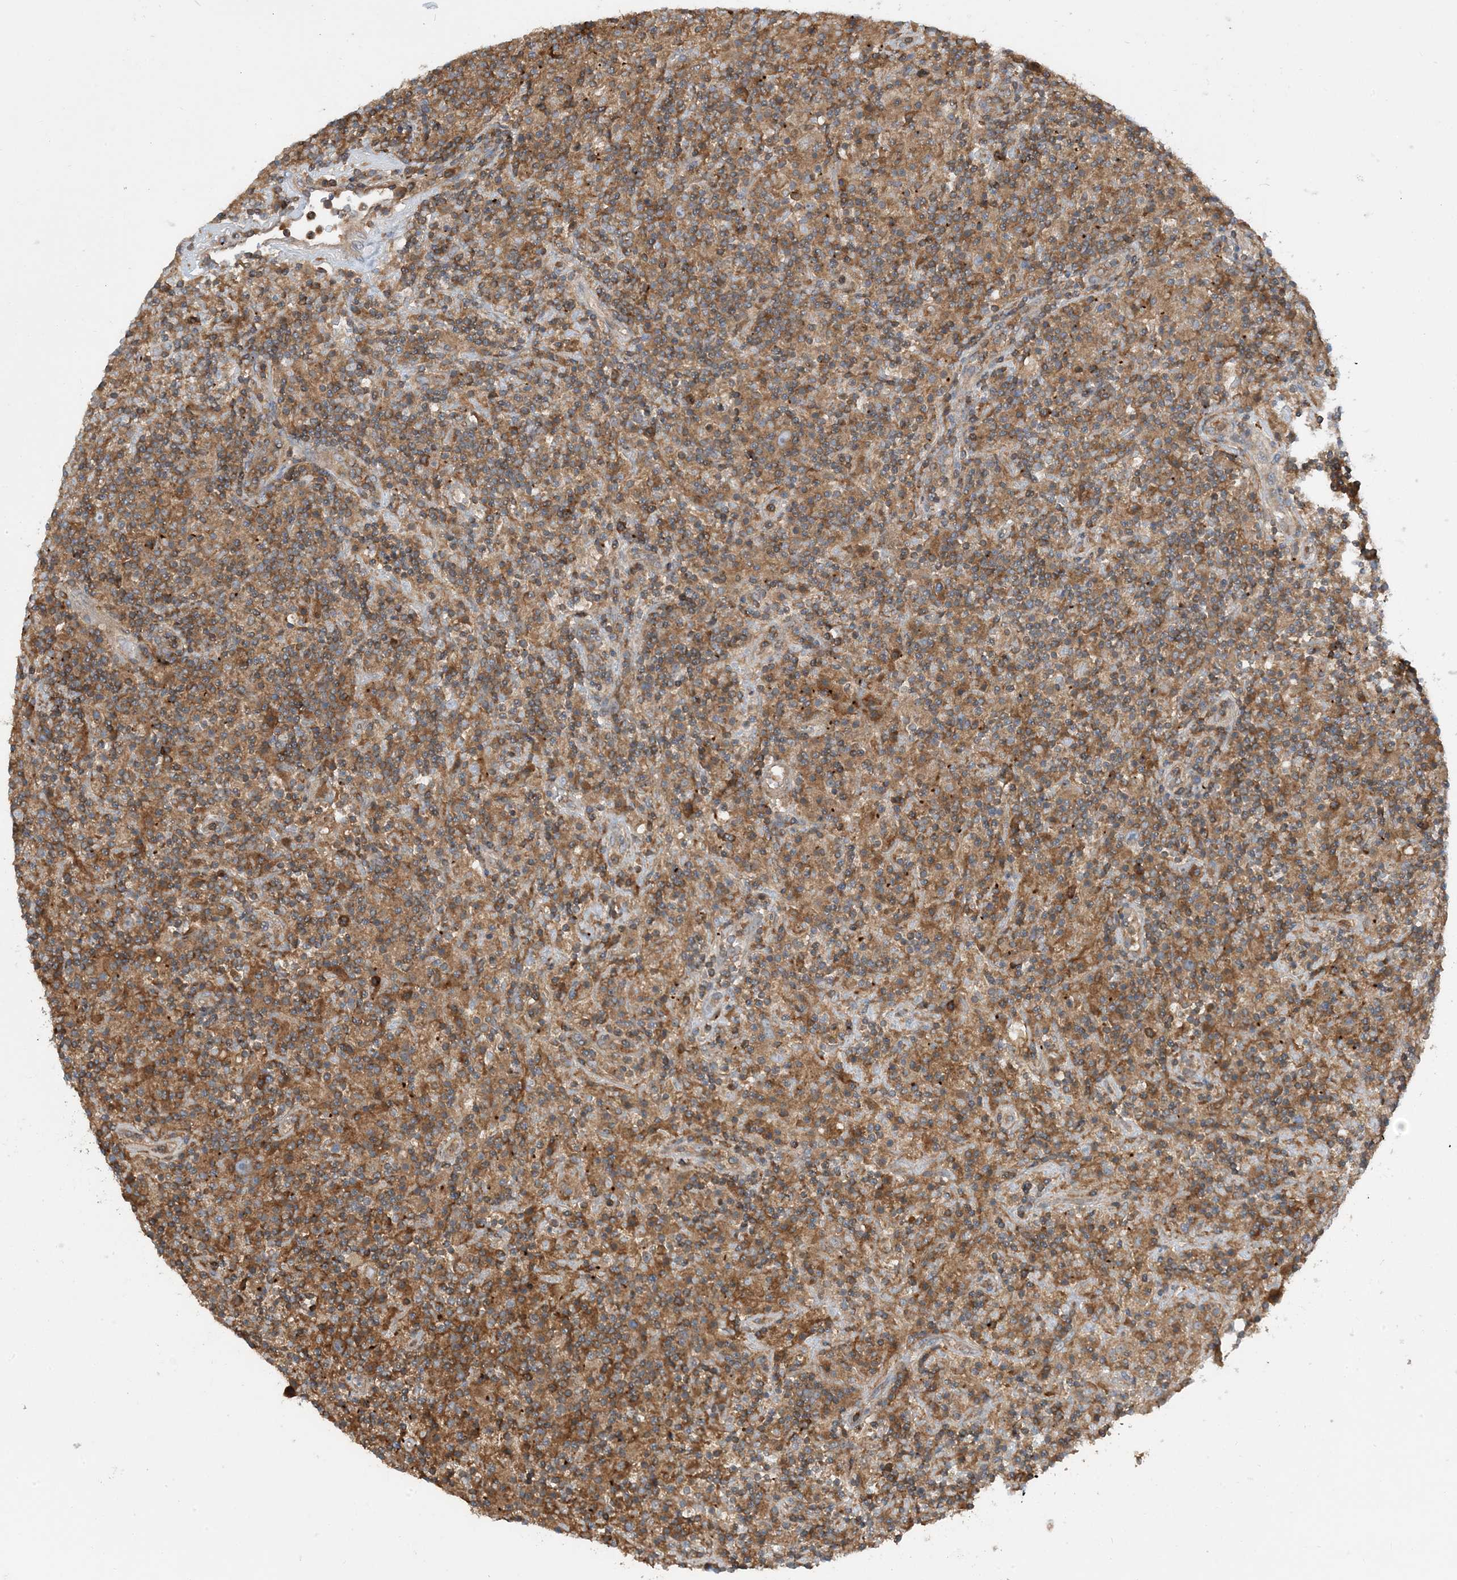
{"staining": {"intensity": "weak", "quantity": "25%-75%", "location": "cytoplasmic/membranous"}, "tissue": "lymphoma", "cell_type": "Tumor cells", "image_type": "cancer", "snomed": [{"axis": "morphology", "description": "Hodgkin's disease, NOS"}, {"axis": "topography", "description": "Lymph node"}], "caption": "DAB immunohistochemical staining of human Hodgkin's disease shows weak cytoplasmic/membranous protein staining in approximately 25%-75% of tumor cells.", "gene": "SFMBT2", "patient": {"sex": "male", "age": 70}}